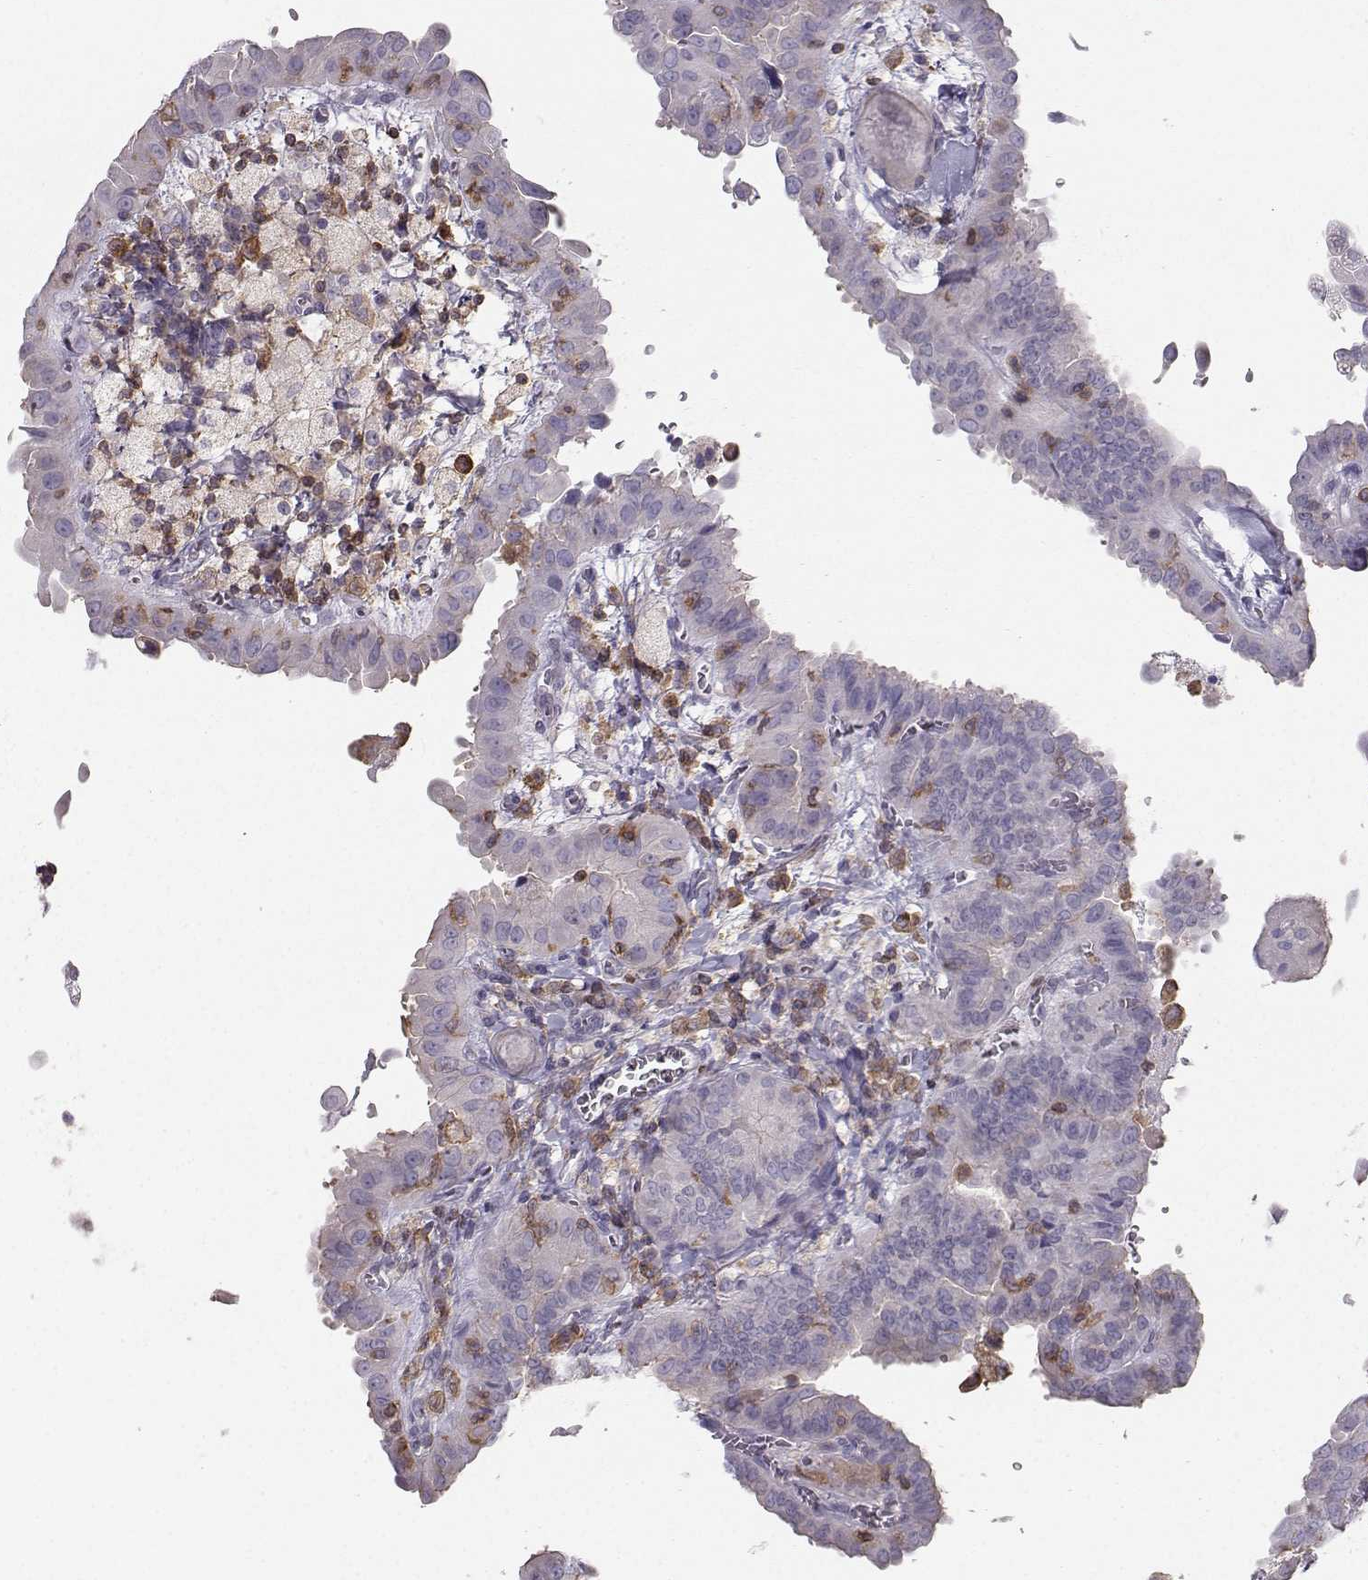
{"staining": {"intensity": "negative", "quantity": "none", "location": "none"}, "tissue": "thyroid cancer", "cell_type": "Tumor cells", "image_type": "cancer", "snomed": [{"axis": "morphology", "description": "Papillary adenocarcinoma, NOS"}, {"axis": "topography", "description": "Thyroid gland"}], "caption": "This is an immunohistochemistry (IHC) image of thyroid papillary adenocarcinoma. There is no staining in tumor cells.", "gene": "ZBTB32", "patient": {"sex": "female", "age": 37}}